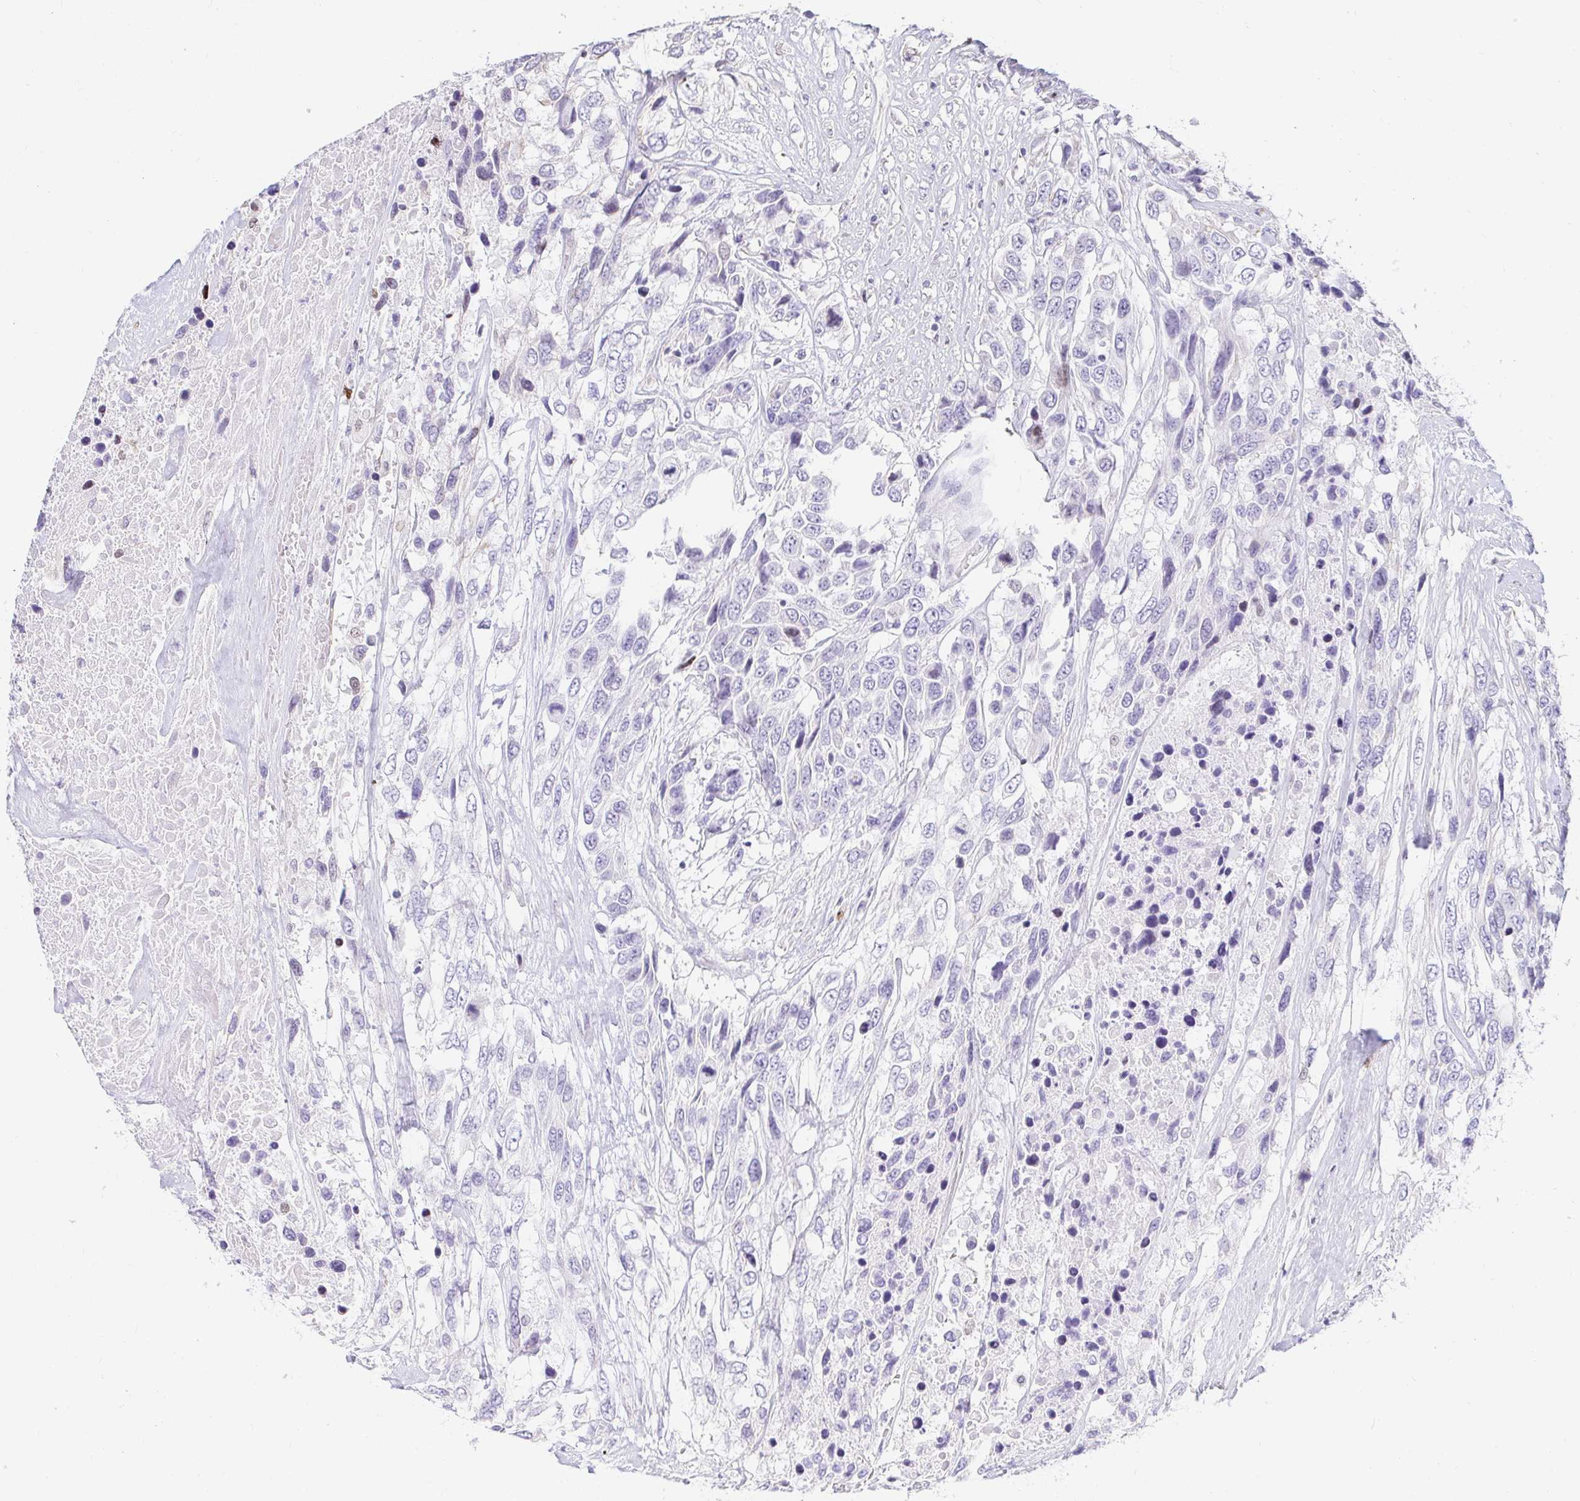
{"staining": {"intensity": "negative", "quantity": "none", "location": "none"}, "tissue": "urothelial cancer", "cell_type": "Tumor cells", "image_type": "cancer", "snomed": [{"axis": "morphology", "description": "Urothelial carcinoma, High grade"}, {"axis": "topography", "description": "Urinary bladder"}], "caption": "Histopathology image shows no protein staining in tumor cells of urothelial cancer tissue.", "gene": "CAPSL", "patient": {"sex": "female", "age": 70}}